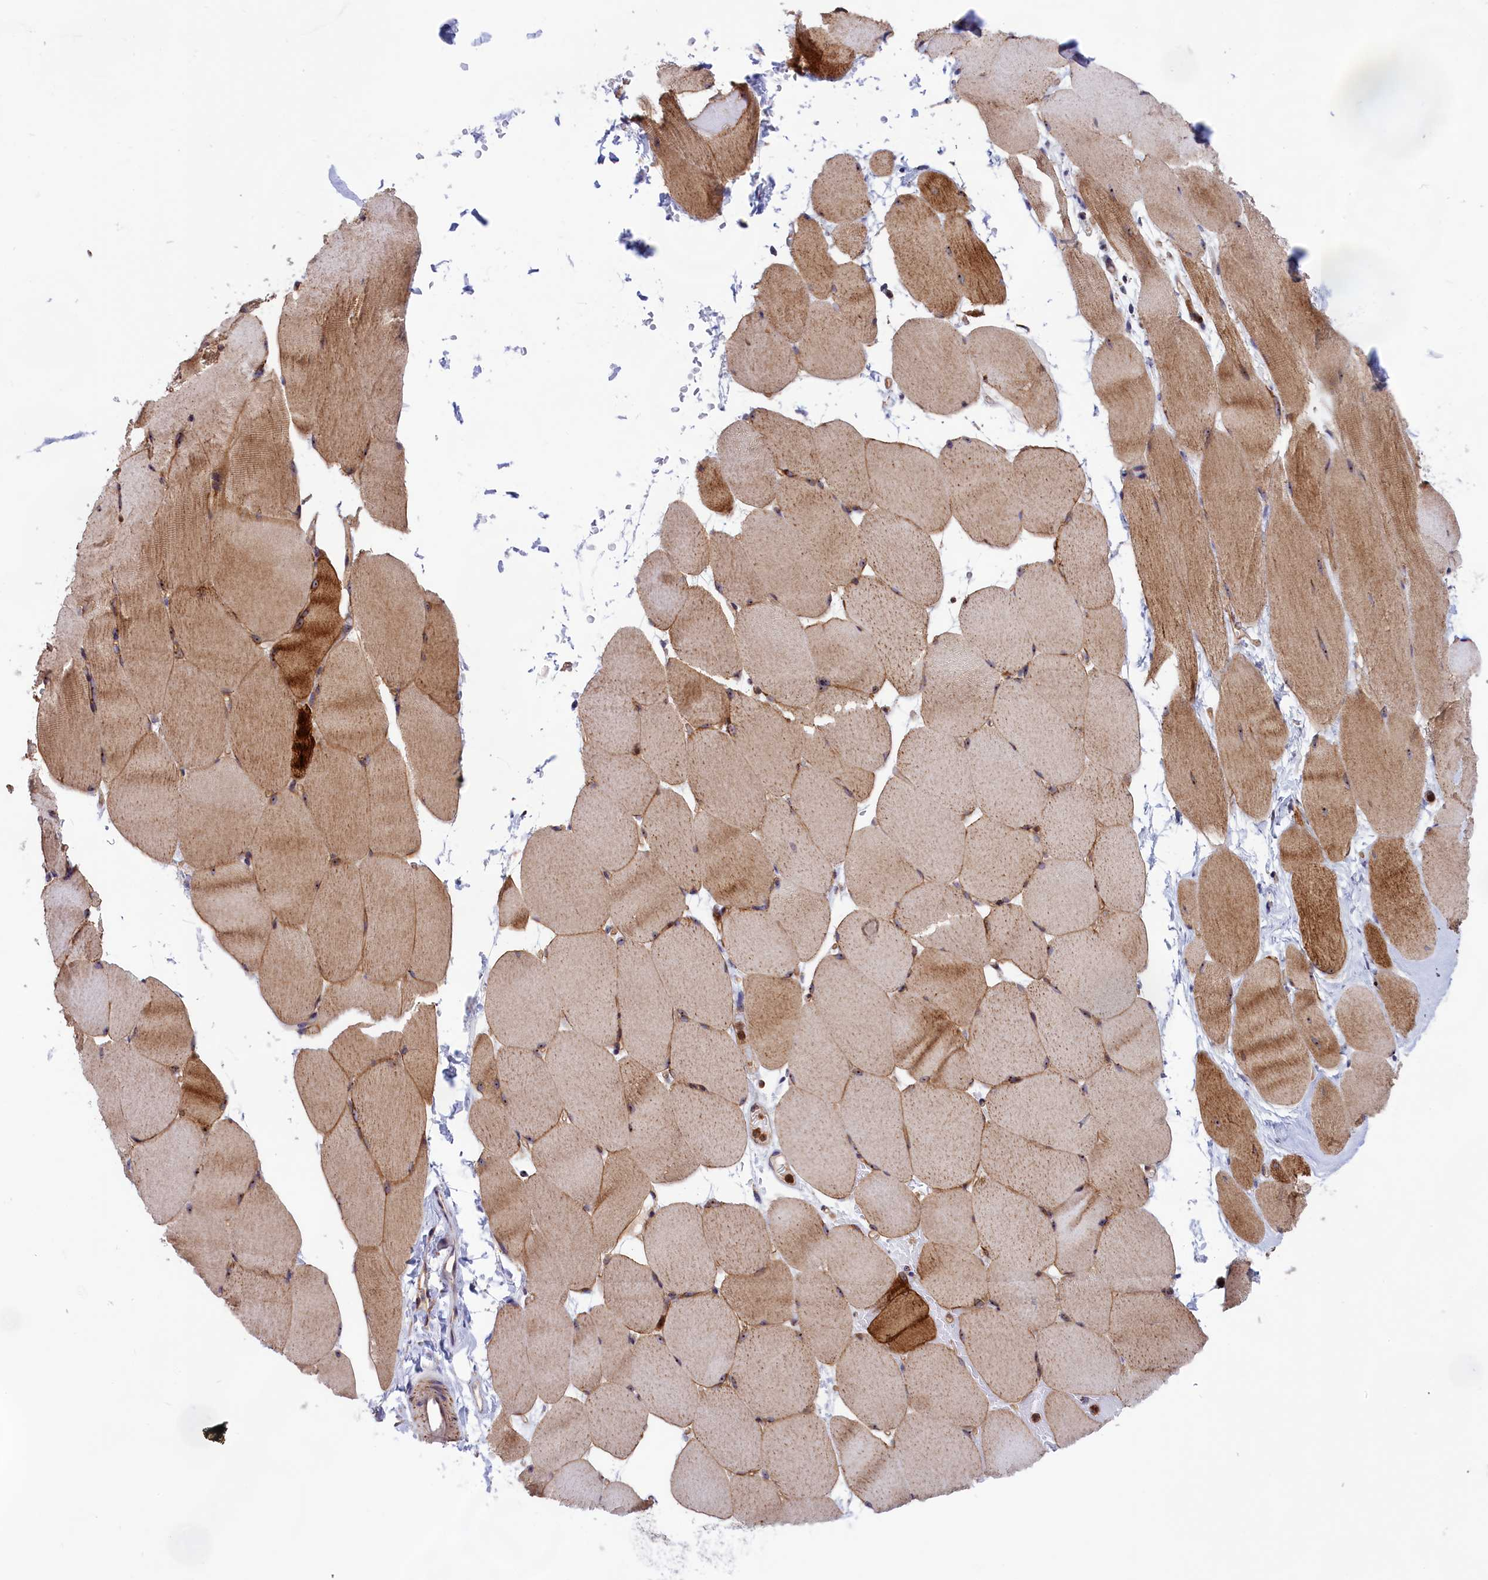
{"staining": {"intensity": "moderate", "quantity": ">75%", "location": "cytoplasmic/membranous,nuclear"}, "tissue": "skeletal muscle", "cell_type": "Myocytes", "image_type": "normal", "snomed": [{"axis": "morphology", "description": "Normal tissue, NOS"}, {"axis": "topography", "description": "Skeletal muscle"}, {"axis": "topography", "description": "Parathyroid gland"}], "caption": "The photomicrograph exhibits immunohistochemical staining of benign skeletal muscle. There is moderate cytoplasmic/membranous,nuclear staining is appreciated in approximately >75% of myocytes.", "gene": "MPND", "patient": {"sex": "female", "age": 37}}